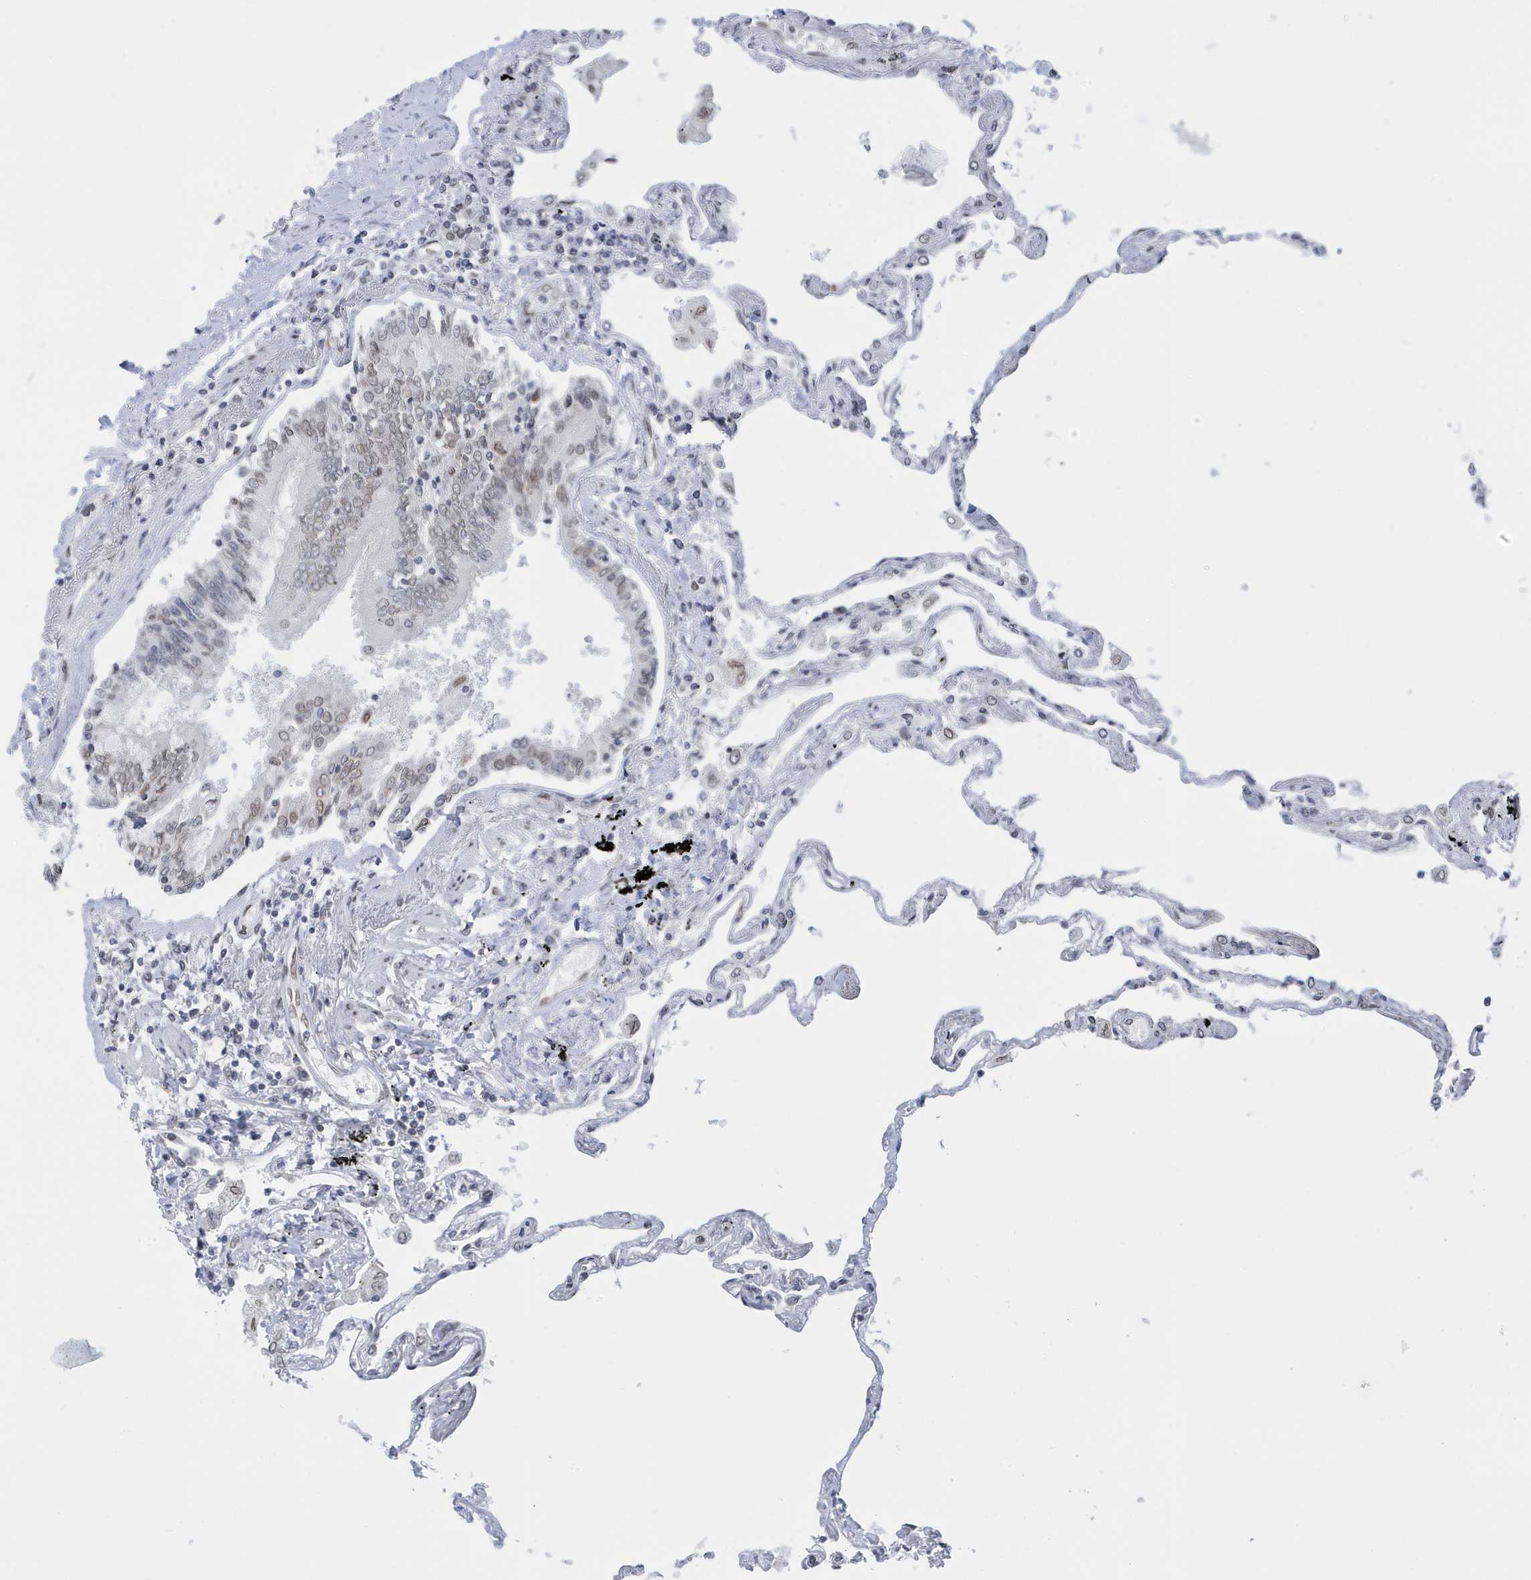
{"staining": {"intensity": "strong", "quantity": "<25%", "location": "nuclear"}, "tissue": "lung", "cell_type": "Alveolar cells", "image_type": "normal", "snomed": [{"axis": "morphology", "description": "Normal tissue, NOS"}, {"axis": "topography", "description": "Lung"}], "caption": "Lung stained with DAB IHC shows medium levels of strong nuclear positivity in about <25% of alveolar cells.", "gene": "PCYT1A", "patient": {"sex": "female", "age": 67}}